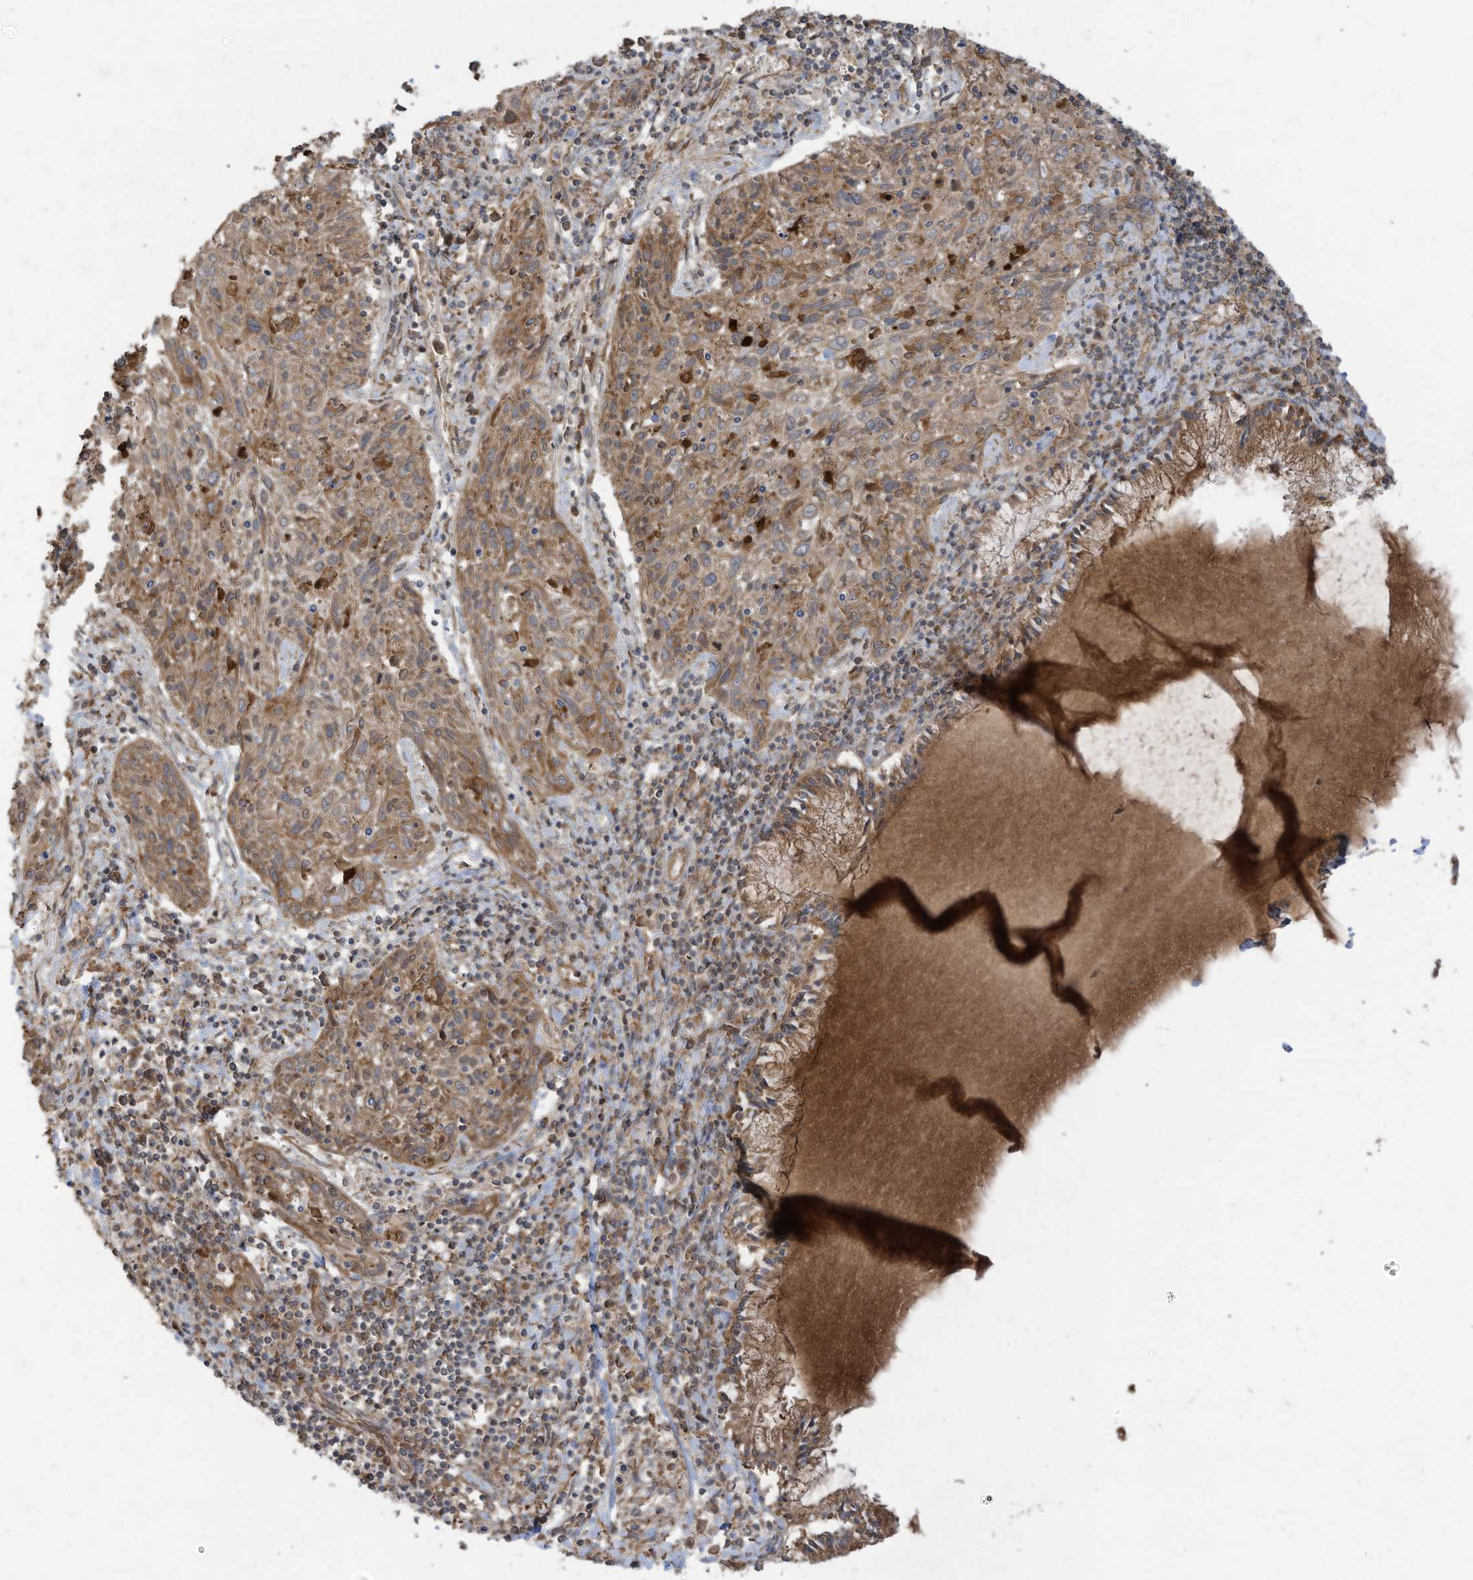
{"staining": {"intensity": "moderate", "quantity": ">75%", "location": "cytoplasmic/membranous"}, "tissue": "cervical cancer", "cell_type": "Tumor cells", "image_type": "cancer", "snomed": [{"axis": "morphology", "description": "Squamous cell carcinoma, NOS"}, {"axis": "topography", "description": "Cervix"}], "caption": "Immunohistochemical staining of squamous cell carcinoma (cervical) exhibits moderate cytoplasmic/membranous protein expression in approximately >75% of tumor cells.", "gene": "CGAS", "patient": {"sex": "female", "age": 51}}